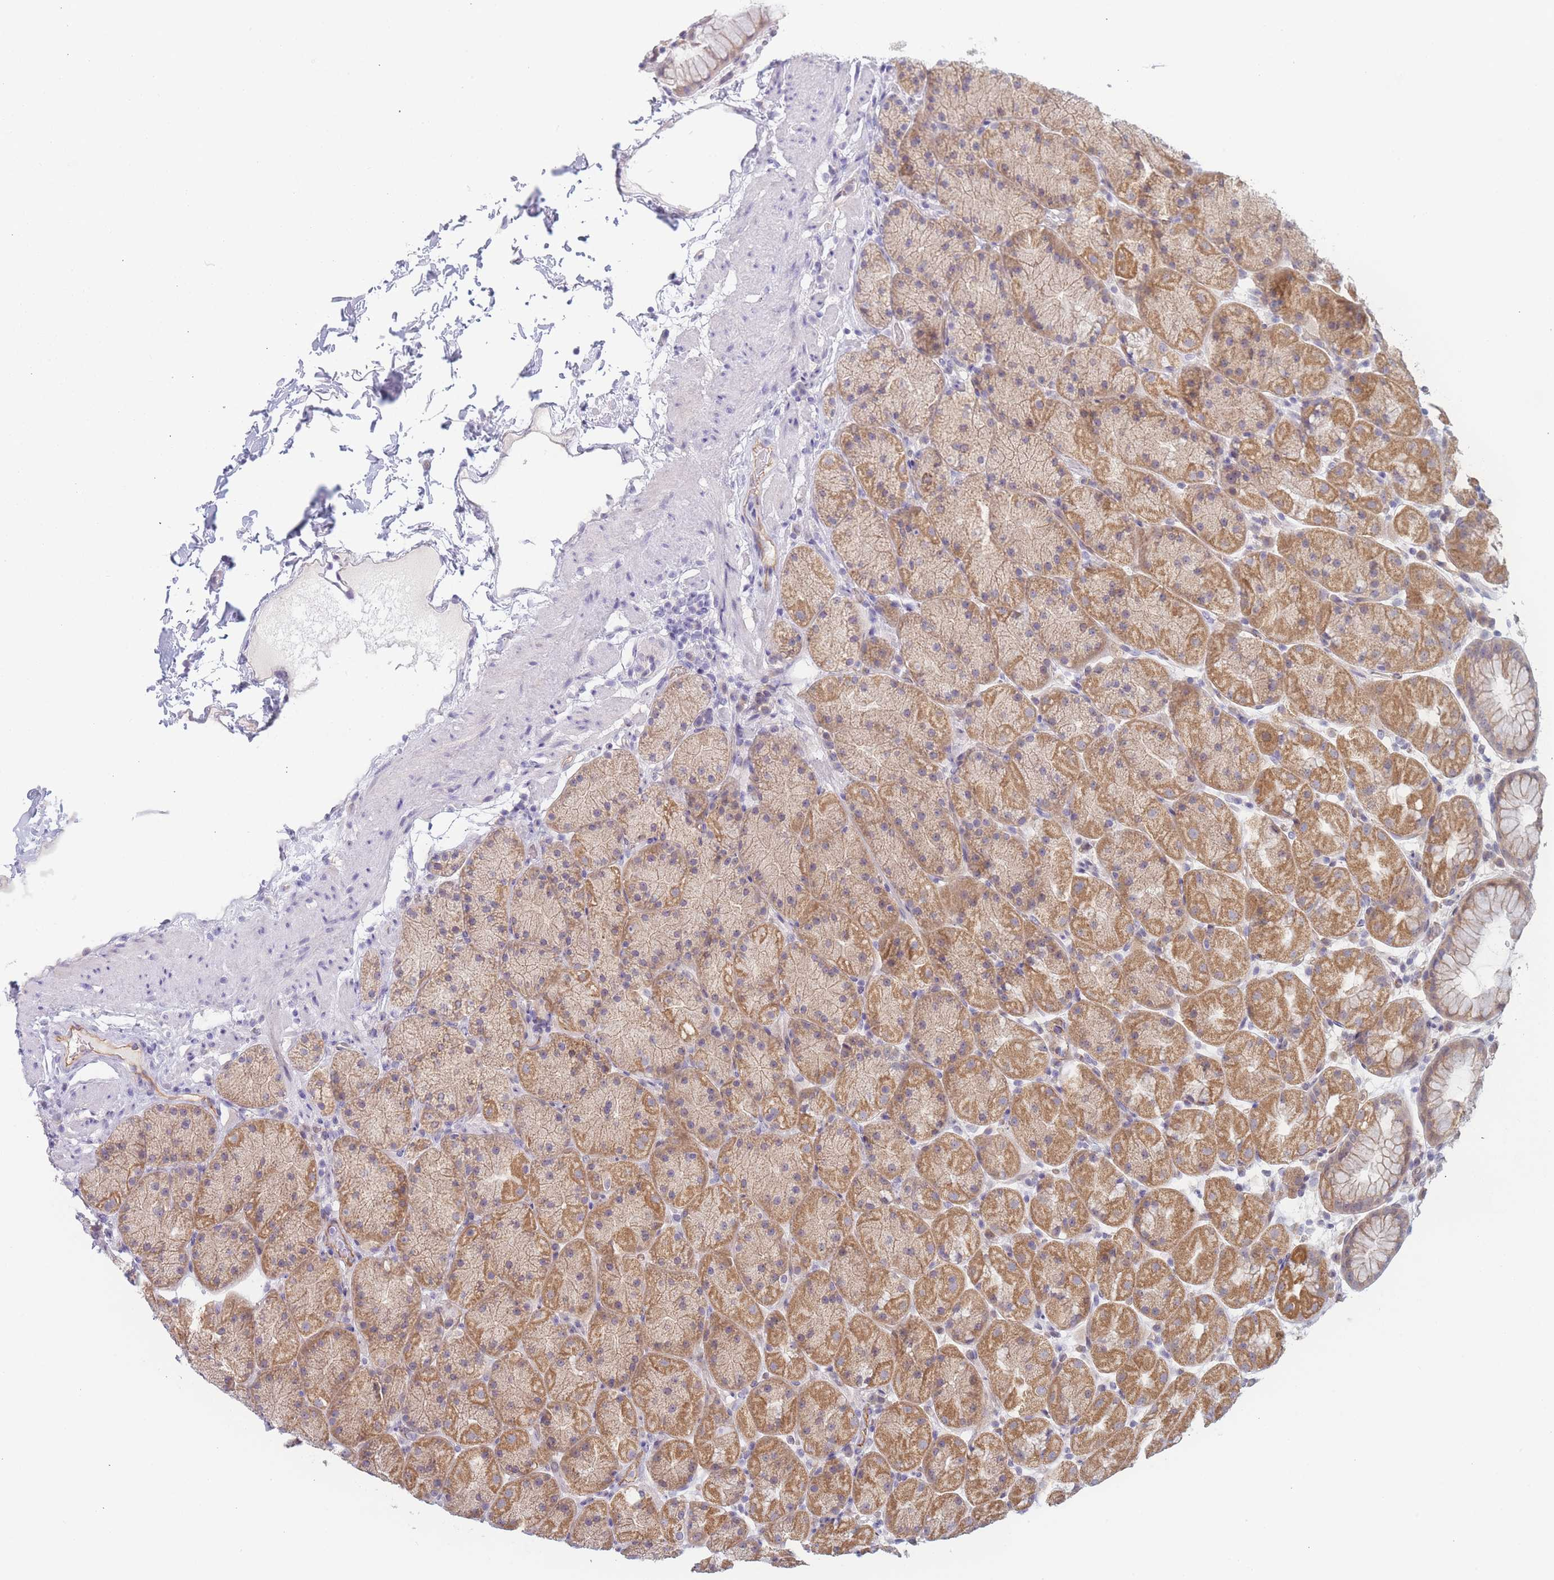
{"staining": {"intensity": "moderate", "quantity": ">75%", "location": "cytoplasmic/membranous"}, "tissue": "stomach", "cell_type": "Glandular cells", "image_type": "normal", "snomed": [{"axis": "morphology", "description": "Normal tissue, NOS"}, {"axis": "topography", "description": "Stomach, upper"}, {"axis": "topography", "description": "Stomach, lower"}], "caption": "Immunohistochemical staining of normal human stomach demonstrates >75% levels of moderate cytoplasmic/membranous protein positivity in about >75% of glandular cells. (brown staining indicates protein expression, while blue staining denotes nuclei).", "gene": "FAM227B", "patient": {"sex": "male", "age": 67}}